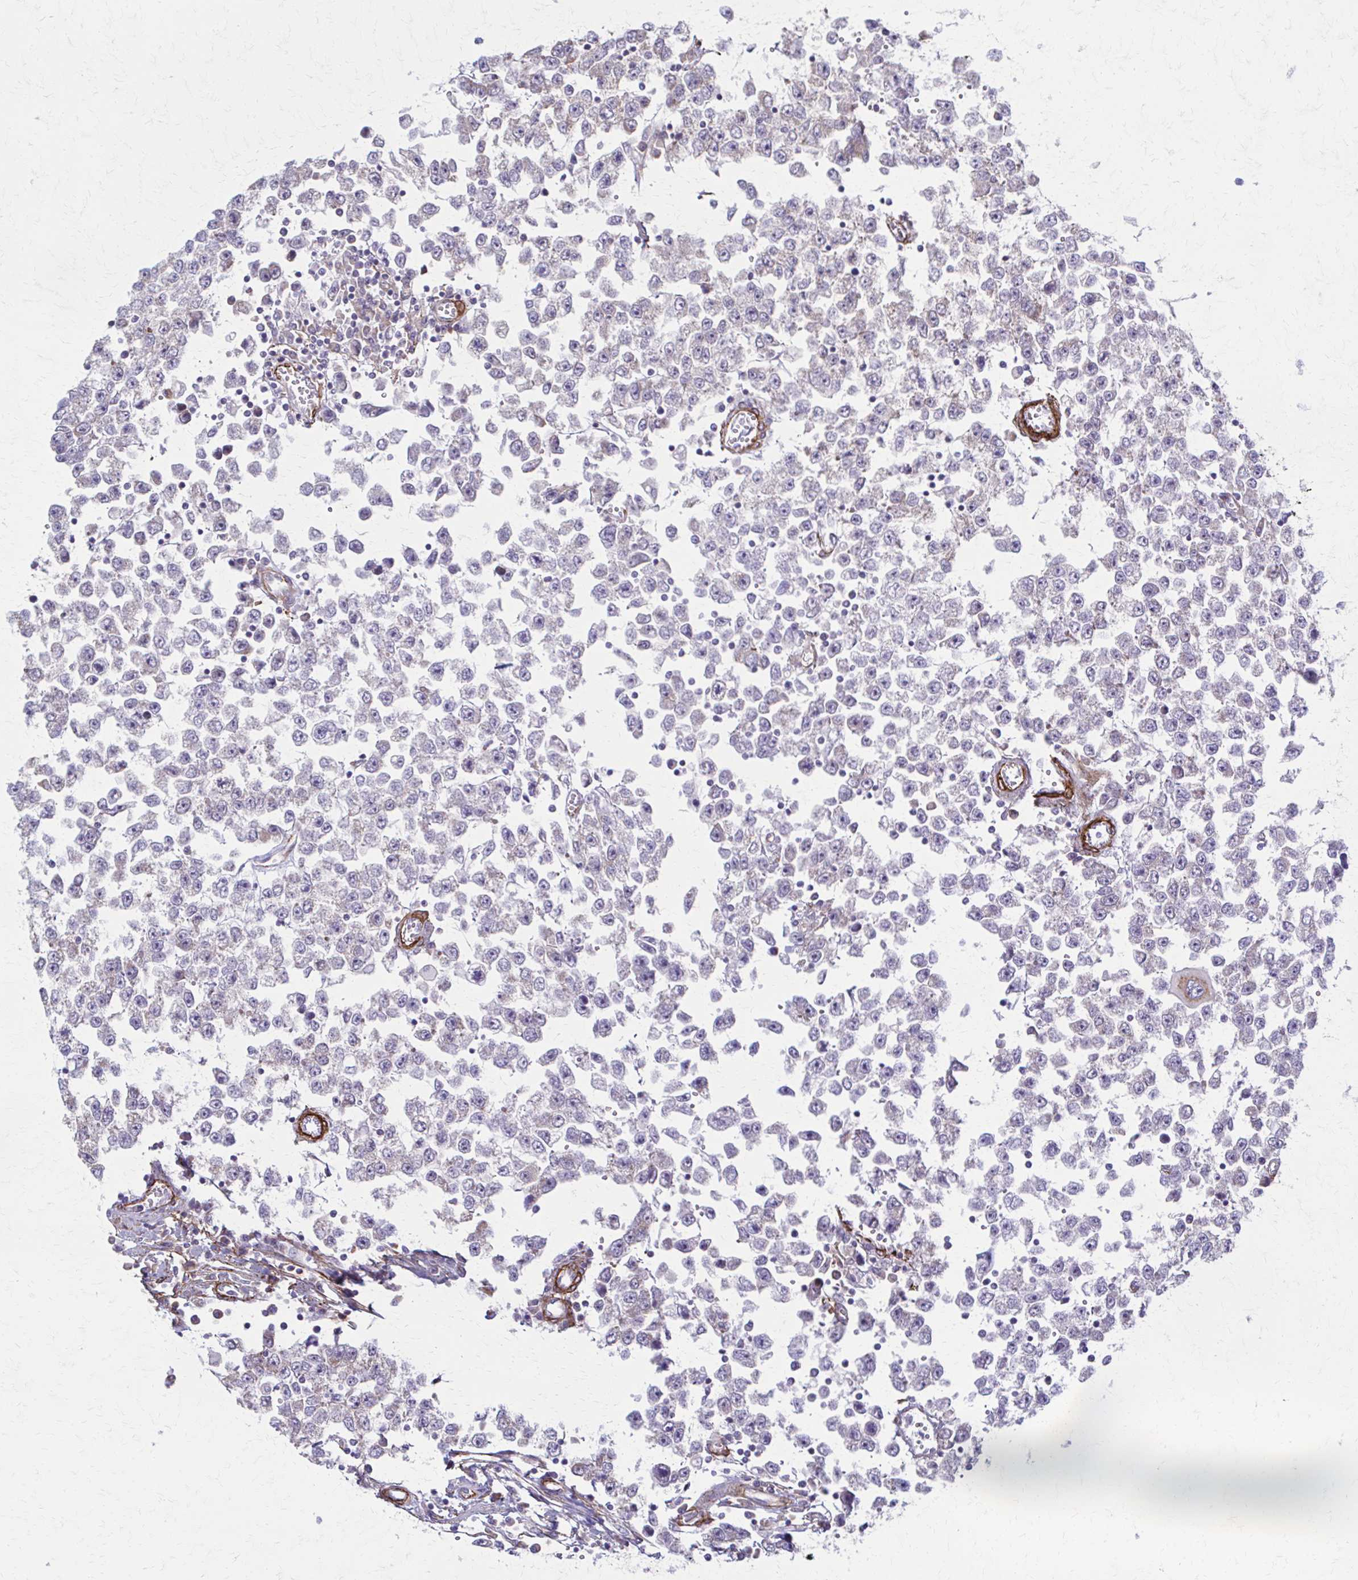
{"staining": {"intensity": "negative", "quantity": "none", "location": "none"}, "tissue": "testis cancer", "cell_type": "Tumor cells", "image_type": "cancer", "snomed": [{"axis": "morphology", "description": "Seminoma, NOS"}, {"axis": "topography", "description": "Testis"}], "caption": "Tumor cells are negative for brown protein staining in testis cancer.", "gene": "TIMMDC1", "patient": {"sex": "male", "age": 34}}